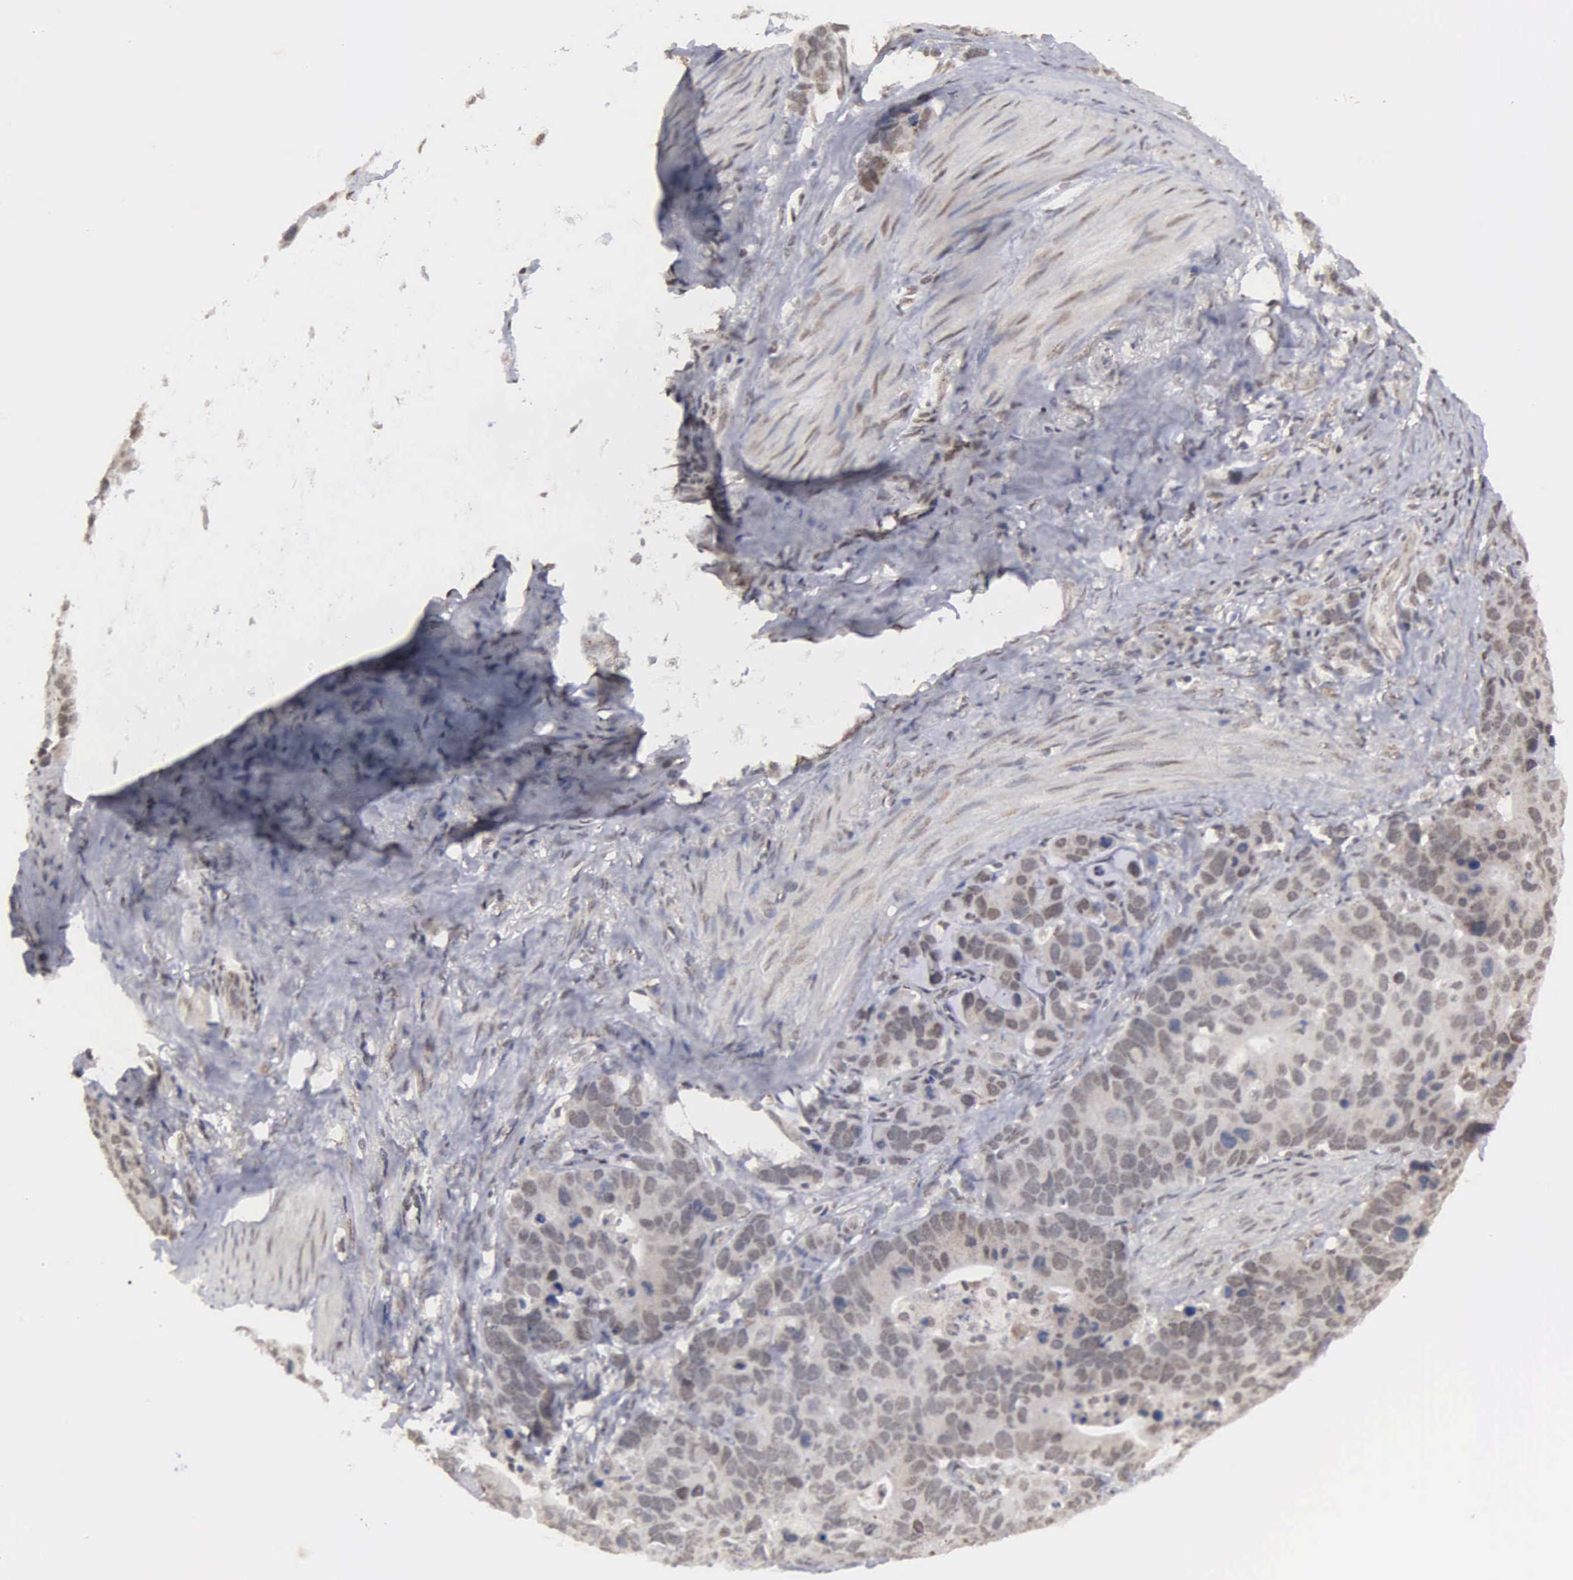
{"staining": {"intensity": "weak", "quantity": "25%-75%", "location": "cytoplasmic/membranous,nuclear"}, "tissue": "stomach cancer", "cell_type": "Tumor cells", "image_type": "cancer", "snomed": [{"axis": "morphology", "description": "Adenocarcinoma, NOS"}, {"axis": "topography", "description": "Stomach, upper"}], "caption": "A brown stain shows weak cytoplasmic/membranous and nuclear staining of a protein in human stomach cancer tumor cells. Nuclei are stained in blue.", "gene": "GTF2A1", "patient": {"sex": "male", "age": 71}}